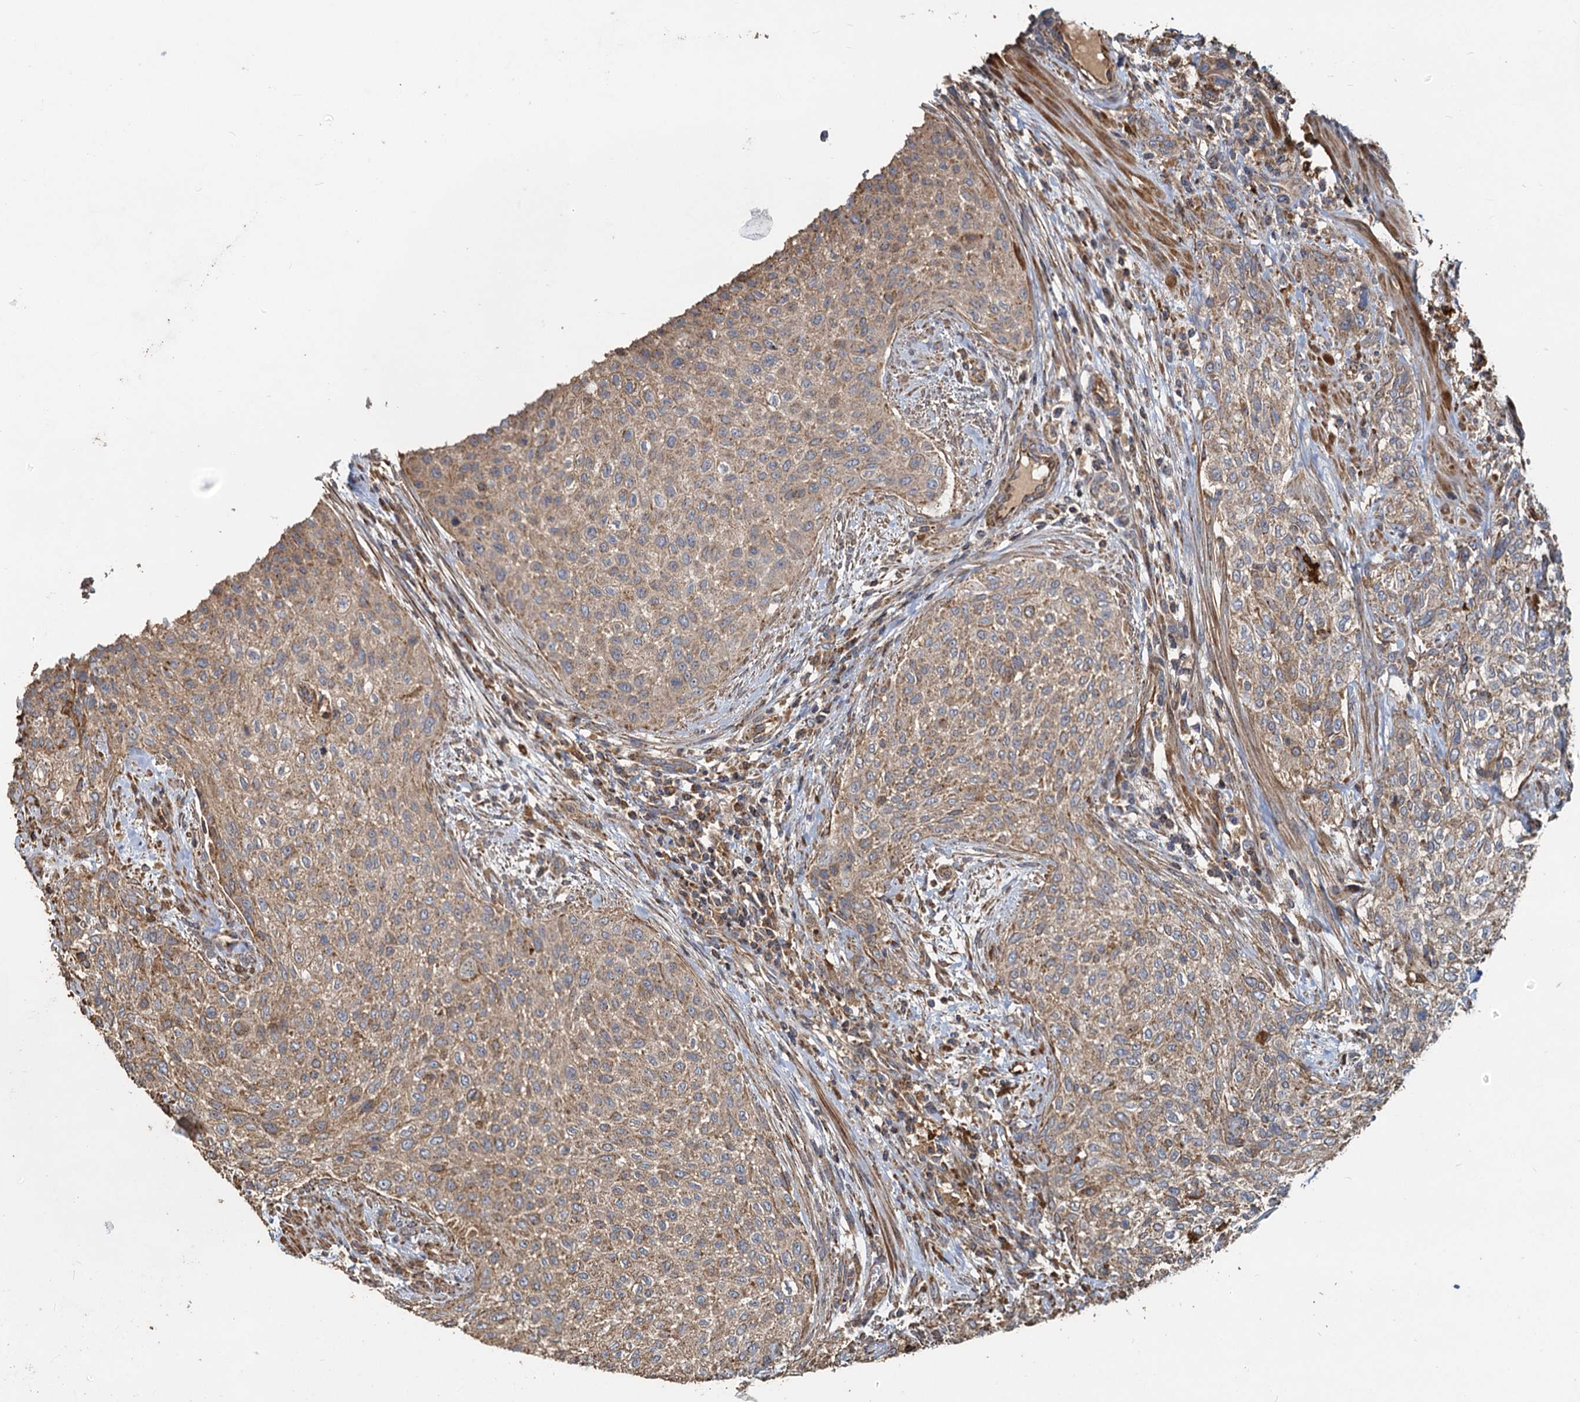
{"staining": {"intensity": "moderate", "quantity": ">75%", "location": "cytoplasmic/membranous"}, "tissue": "urothelial cancer", "cell_type": "Tumor cells", "image_type": "cancer", "snomed": [{"axis": "morphology", "description": "Normal tissue, NOS"}, {"axis": "morphology", "description": "Urothelial carcinoma, NOS"}, {"axis": "topography", "description": "Urinary bladder"}, {"axis": "topography", "description": "Peripheral nerve tissue"}], "caption": "Immunohistochemistry (IHC) of urothelial cancer demonstrates medium levels of moderate cytoplasmic/membranous staining in about >75% of tumor cells. (Stains: DAB (3,3'-diaminobenzidine) in brown, nuclei in blue, Microscopy: brightfield microscopy at high magnification).", "gene": "SDS", "patient": {"sex": "male", "age": 35}}